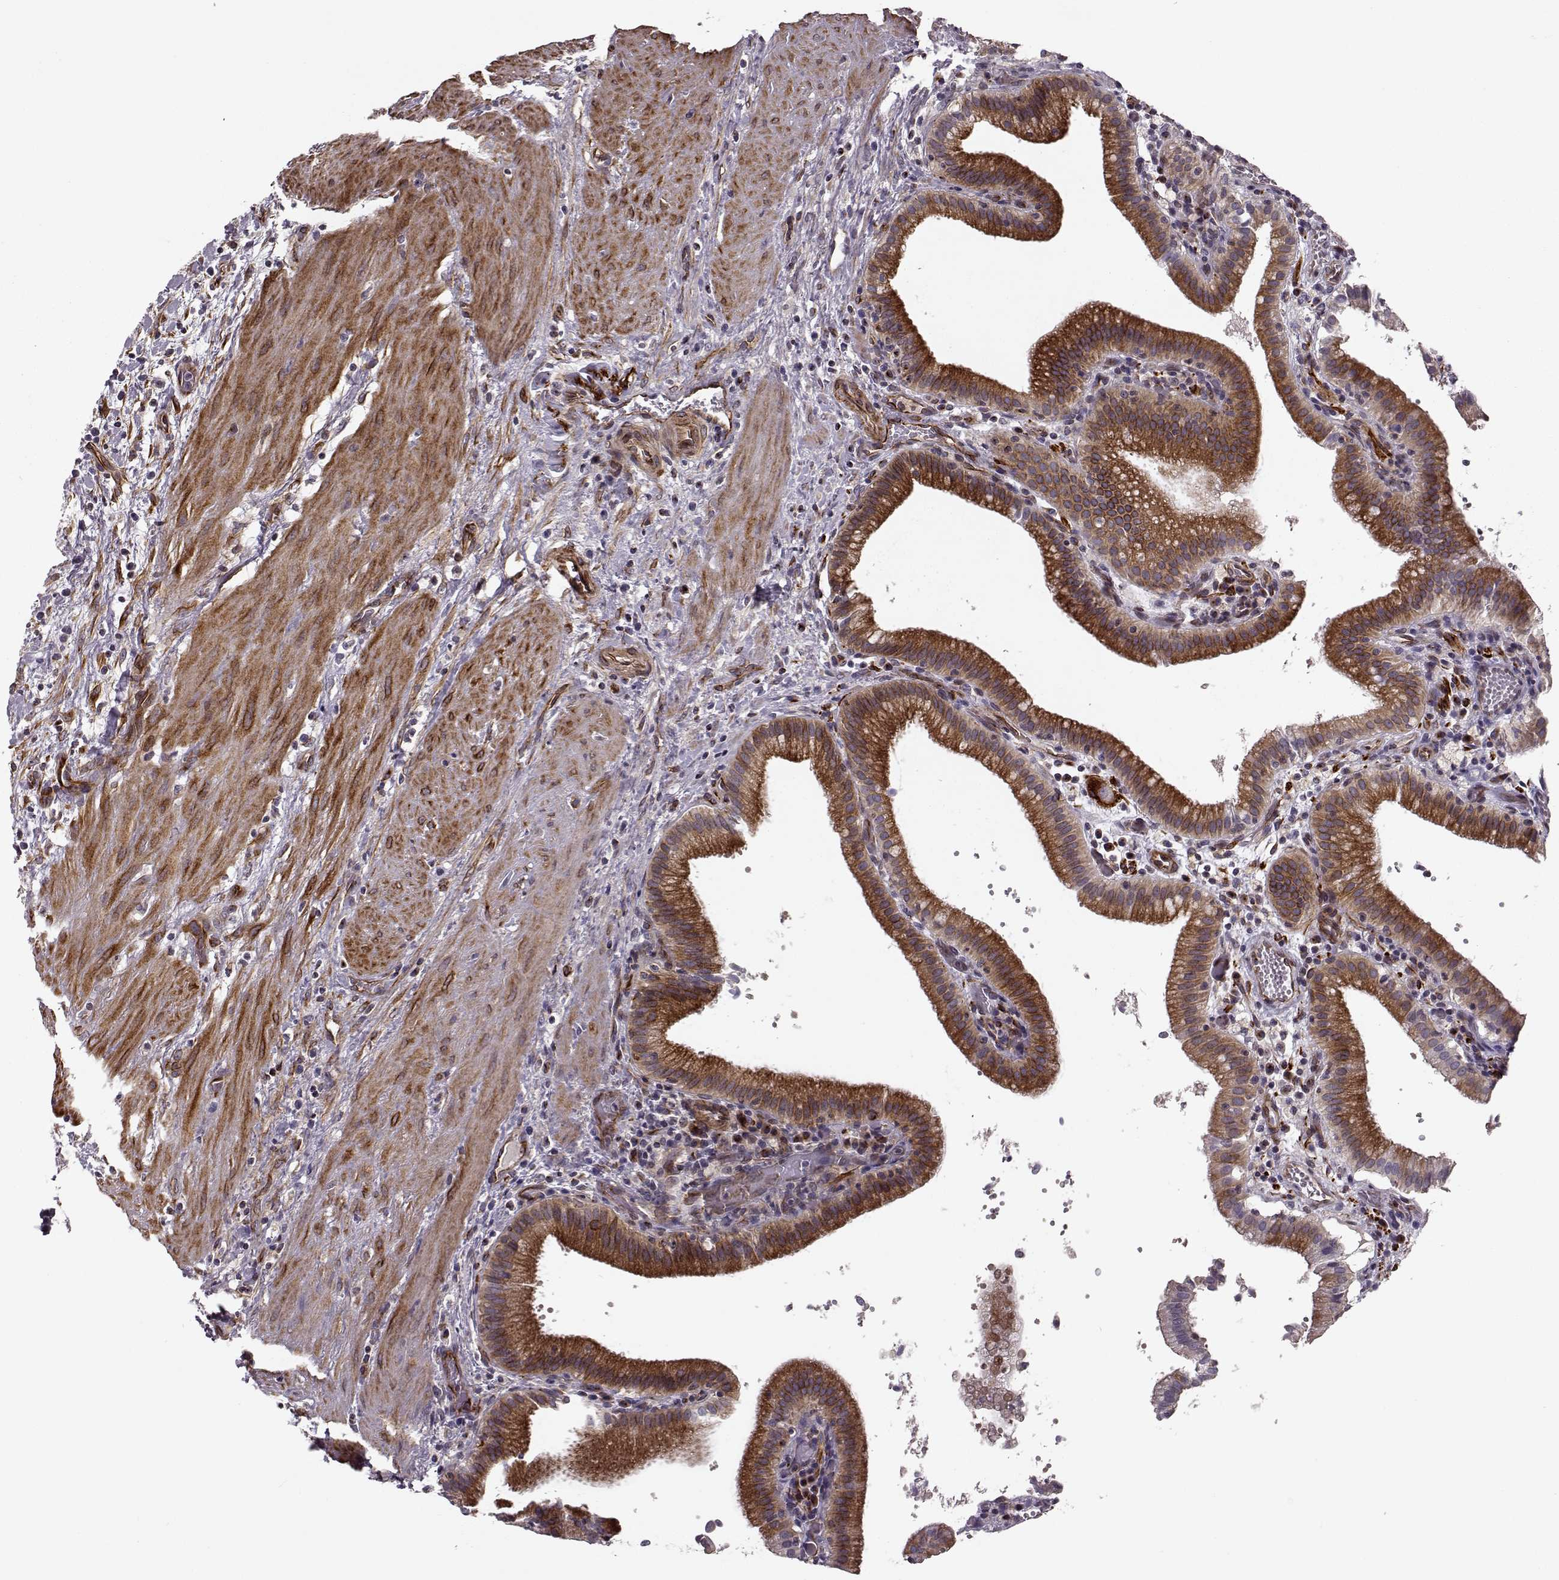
{"staining": {"intensity": "moderate", "quantity": ">75%", "location": "cytoplasmic/membranous"}, "tissue": "gallbladder", "cell_type": "Glandular cells", "image_type": "normal", "snomed": [{"axis": "morphology", "description": "Normal tissue, NOS"}, {"axis": "topography", "description": "Gallbladder"}], "caption": "Moderate cytoplasmic/membranous positivity for a protein is identified in about >75% of glandular cells of unremarkable gallbladder using immunohistochemistry (IHC).", "gene": "MTR", "patient": {"sex": "male", "age": 42}}